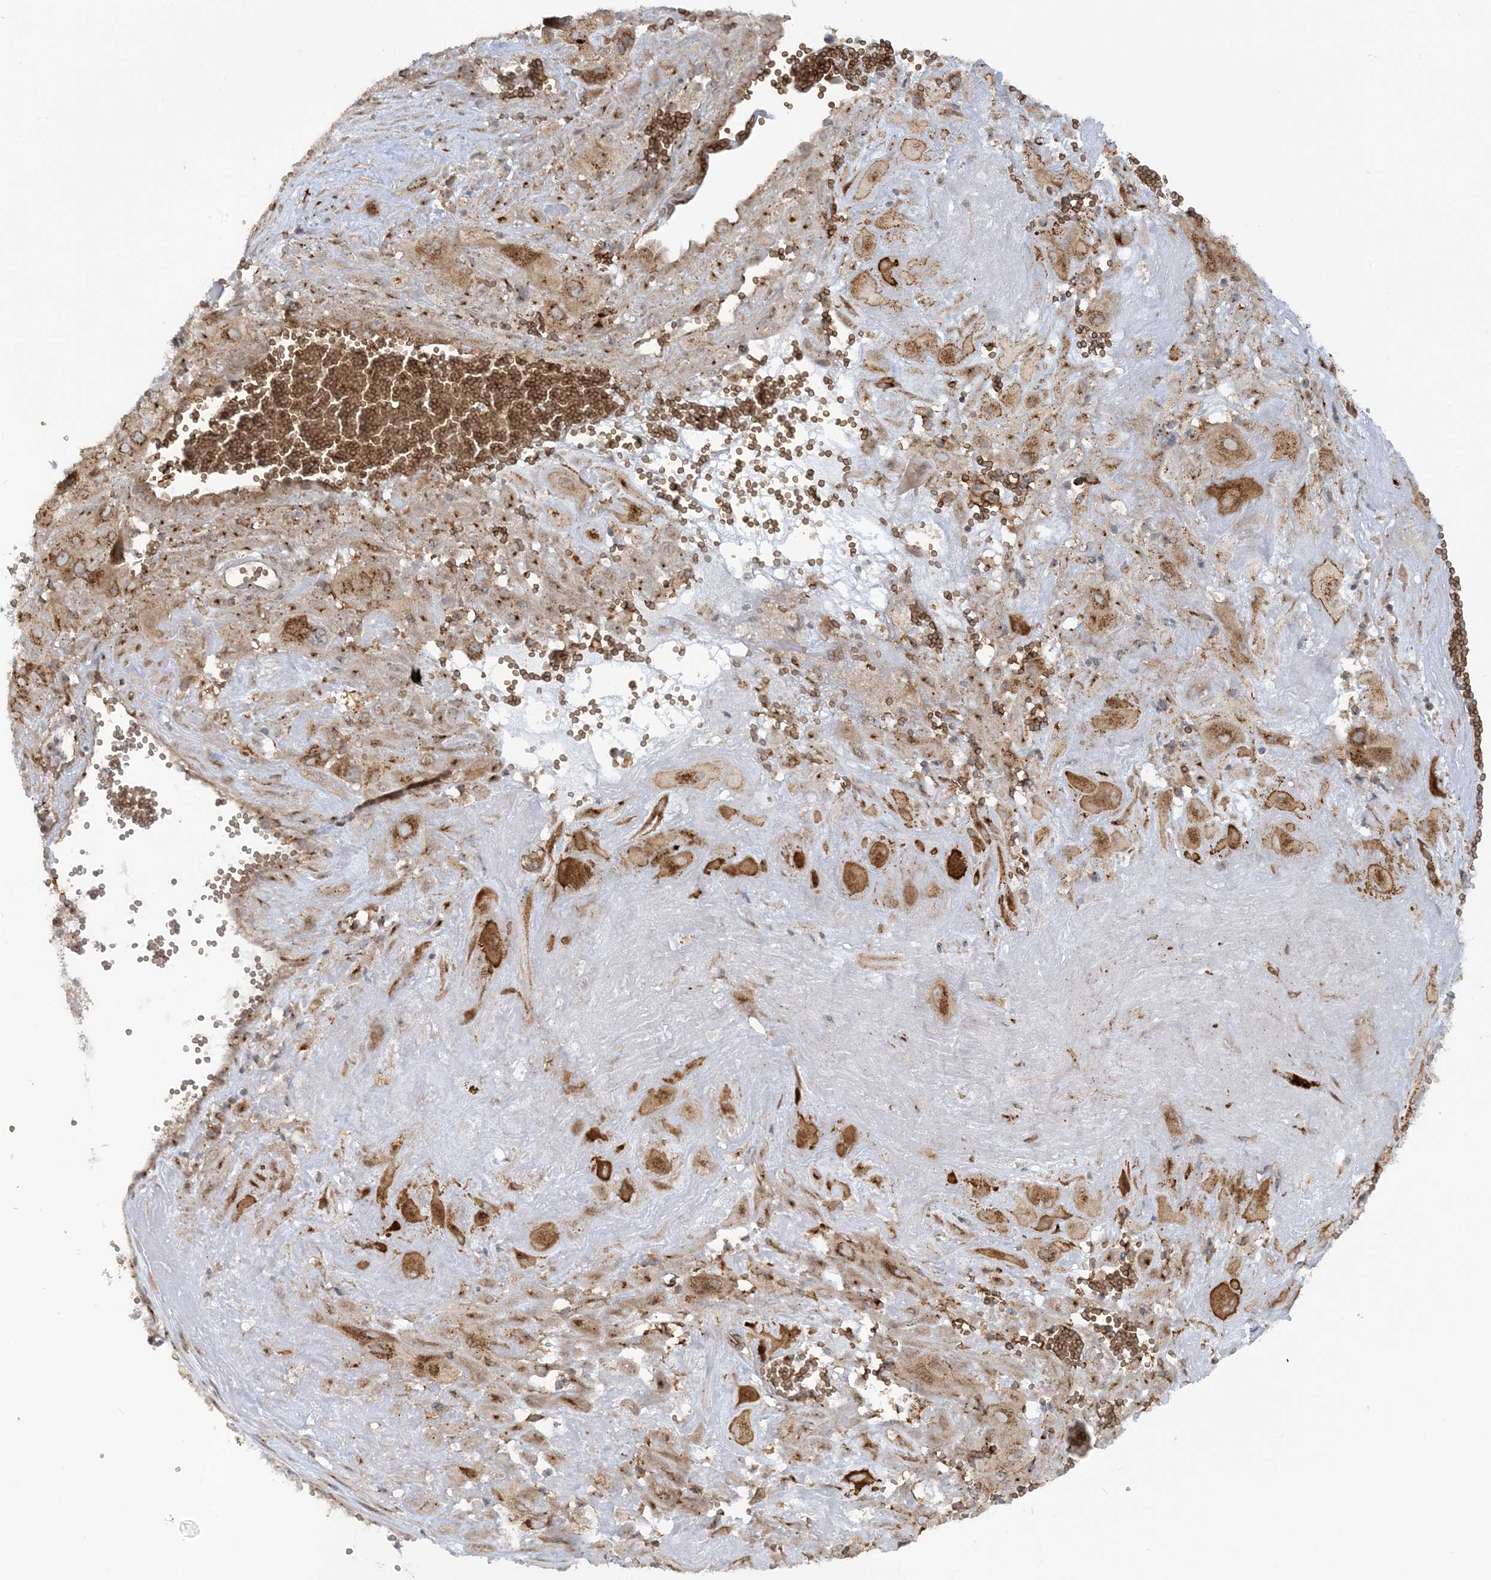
{"staining": {"intensity": "moderate", "quantity": ">75%", "location": "cytoplasmic/membranous"}, "tissue": "cervical cancer", "cell_type": "Tumor cells", "image_type": "cancer", "snomed": [{"axis": "morphology", "description": "Squamous cell carcinoma, NOS"}, {"axis": "topography", "description": "Cervix"}], "caption": "High-power microscopy captured an IHC micrograph of cervical cancer (squamous cell carcinoma), revealing moderate cytoplasmic/membranous positivity in approximately >75% of tumor cells.", "gene": "RPP40", "patient": {"sex": "female", "age": 34}}